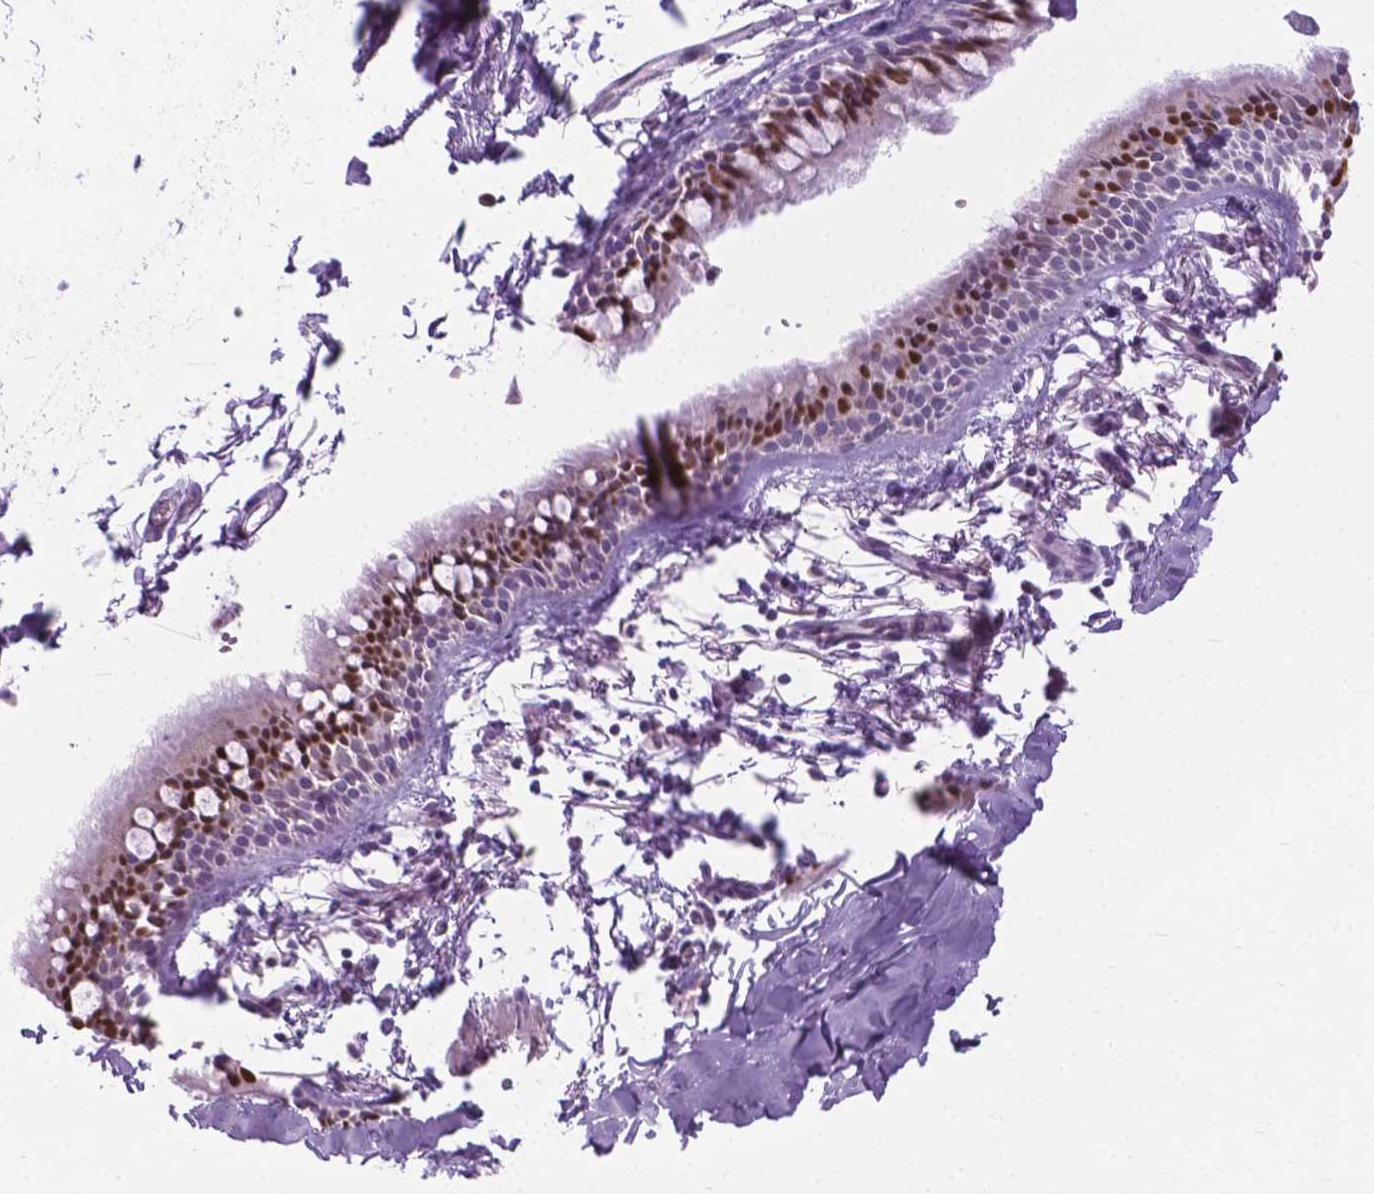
{"staining": {"intensity": "moderate", "quantity": ">75%", "location": "nuclear"}, "tissue": "bronchus", "cell_type": "Respiratory epithelial cells", "image_type": "normal", "snomed": [{"axis": "morphology", "description": "Normal tissue, NOS"}, {"axis": "topography", "description": "Bronchus"}], "caption": "Approximately >75% of respiratory epithelial cells in normal human bronchus show moderate nuclear protein staining as visualized by brown immunohistochemical staining.", "gene": "APCDD1L", "patient": {"sex": "female", "age": 59}}